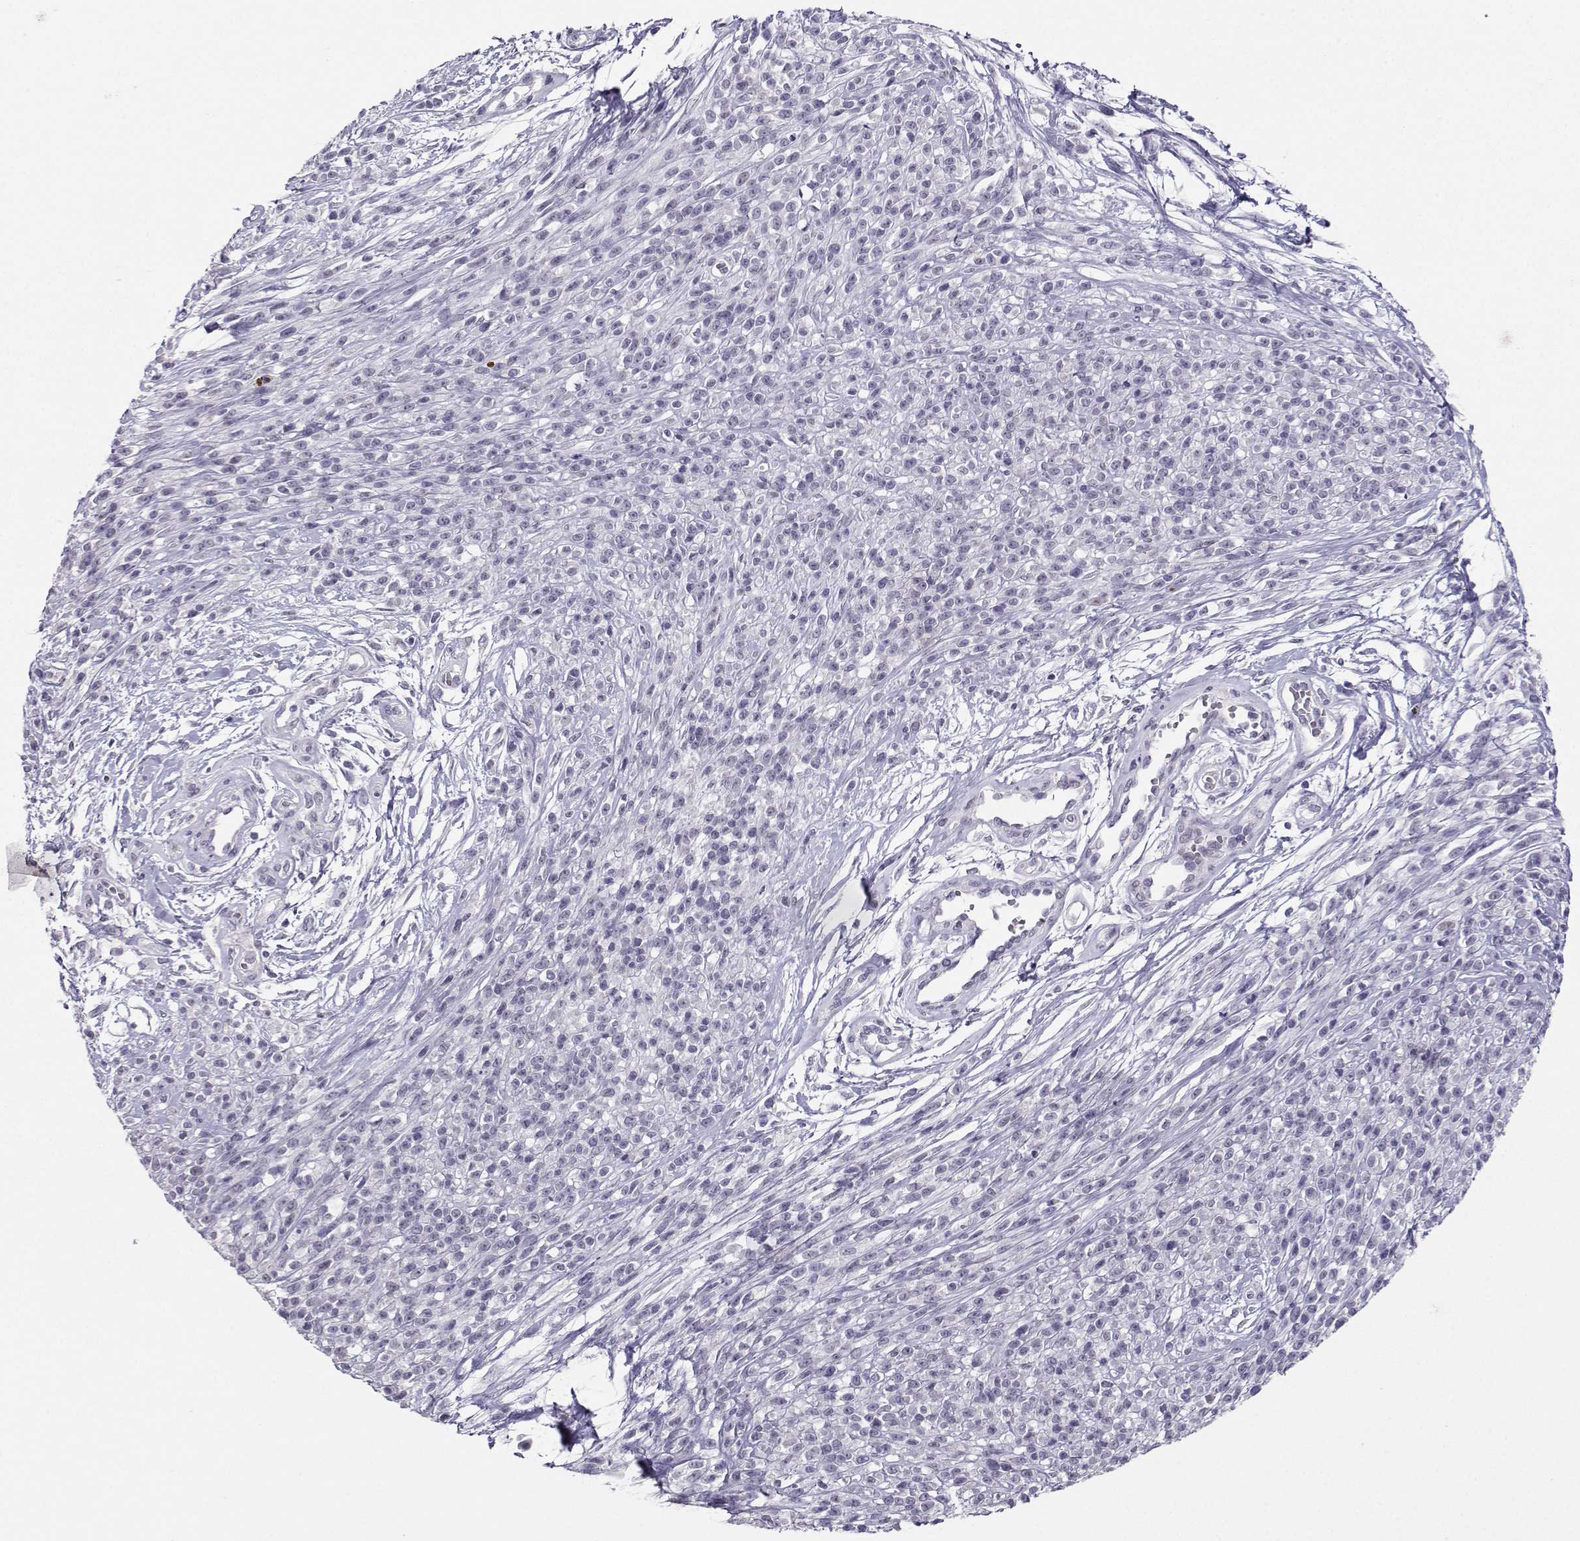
{"staining": {"intensity": "negative", "quantity": "none", "location": "none"}, "tissue": "melanoma", "cell_type": "Tumor cells", "image_type": "cancer", "snomed": [{"axis": "morphology", "description": "Malignant melanoma, NOS"}, {"axis": "topography", "description": "Skin"}, {"axis": "topography", "description": "Skin of trunk"}], "caption": "Immunohistochemistry (IHC) photomicrograph of melanoma stained for a protein (brown), which reveals no positivity in tumor cells.", "gene": "CARTPT", "patient": {"sex": "male", "age": 74}}